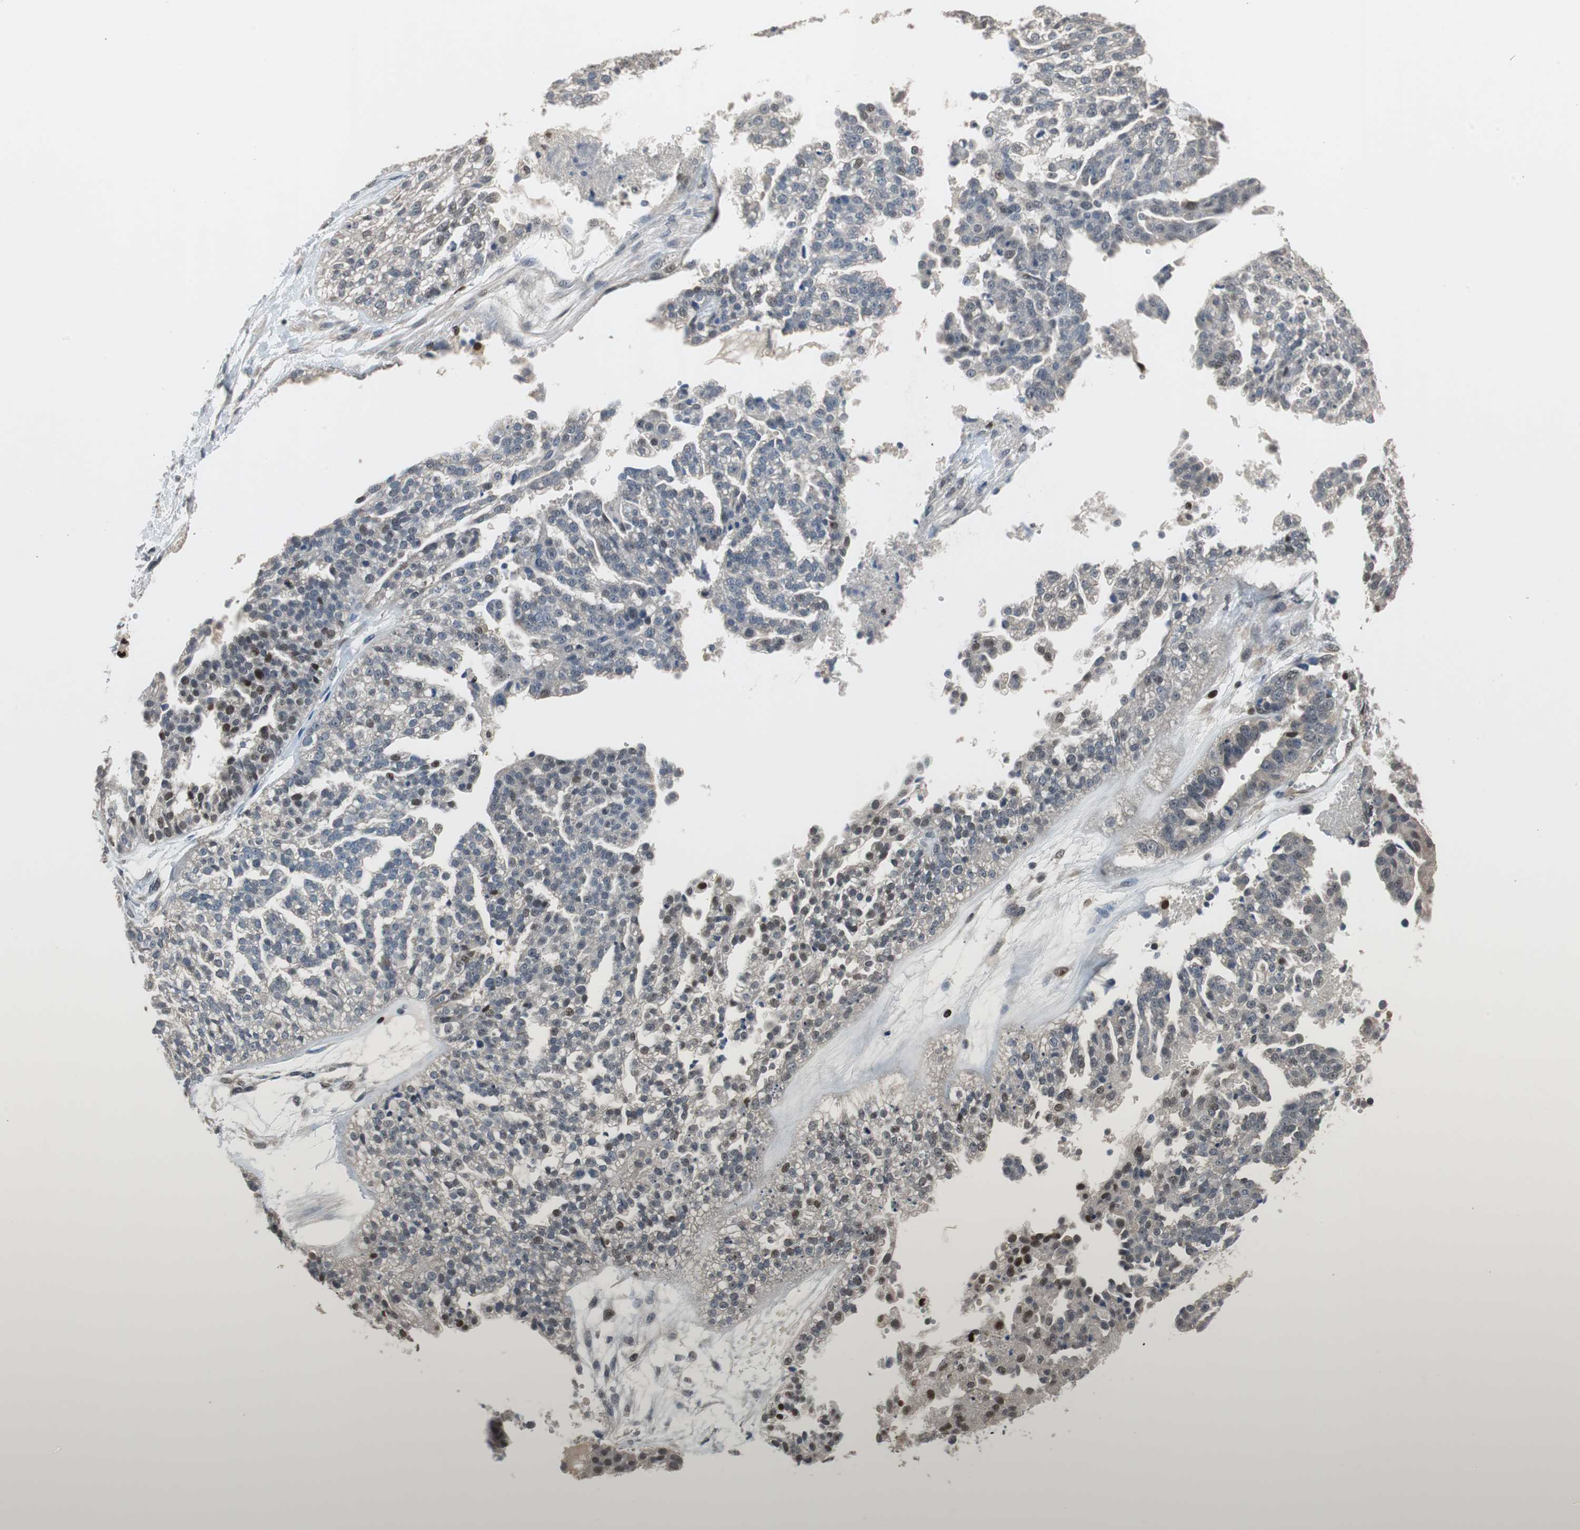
{"staining": {"intensity": "negative", "quantity": "none", "location": "none"}, "tissue": "ovarian cancer", "cell_type": "Tumor cells", "image_type": "cancer", "snomed": [{"axis": "morphology", "description": "Carcinoma, NOS"}, {"axis": "topography", "description": "Soft tissue"}, {"axis": "topography", "description": "Ovary"}], "caption": "A high-resolution photomicrograph shows IHC staining of ovarian cancer (carcinoma), which displays no significant staining in tumor cells.", "gene": "MAFB", "patient": {"sex": "female", "age": 54}}